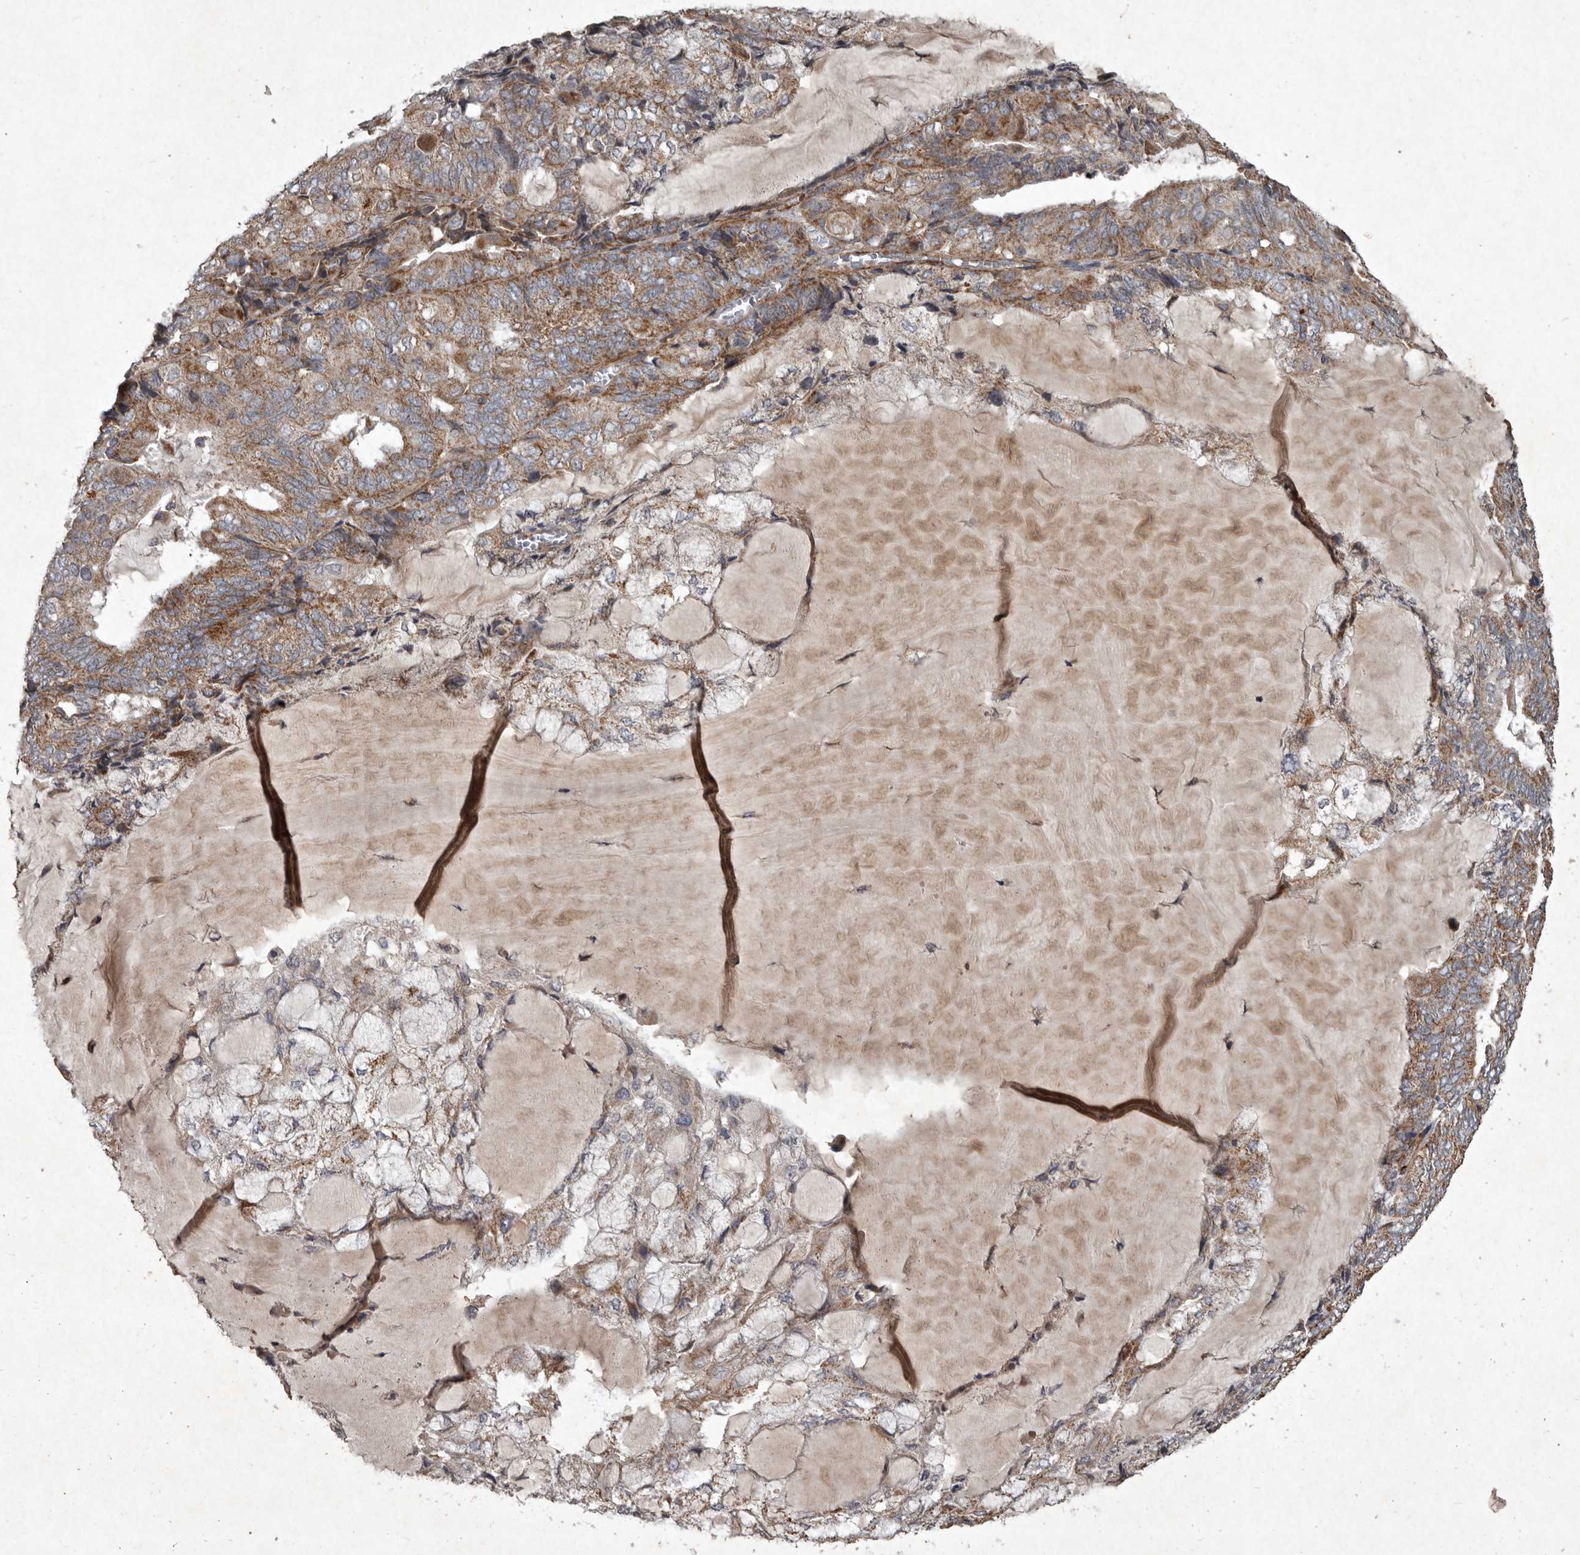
{"staining": {"intensity": "moderate", "quantity": ">75%", "location": "cytoplasmic/membranous"}, "tissue": "endometrial cancer", "cell_type": "Tumor cells", "image_type": "cancer", "snomed": [{"axis": "morphology", "description": "Adenocarcinoma, NOS"}, {"axis": "topography", "description": "Endometrium"}], "caption": "Immunohistochemistry (IHC) (DAB (3,3'-diaminobenzidine)) staining of adenocarcinoma (endometrial) shows moderate cytoplasmic/membranous protein expression in approximately >75% of tumor cells.", "gene": "MRPS15", "patient": {"sex": "female", "age": 81}}